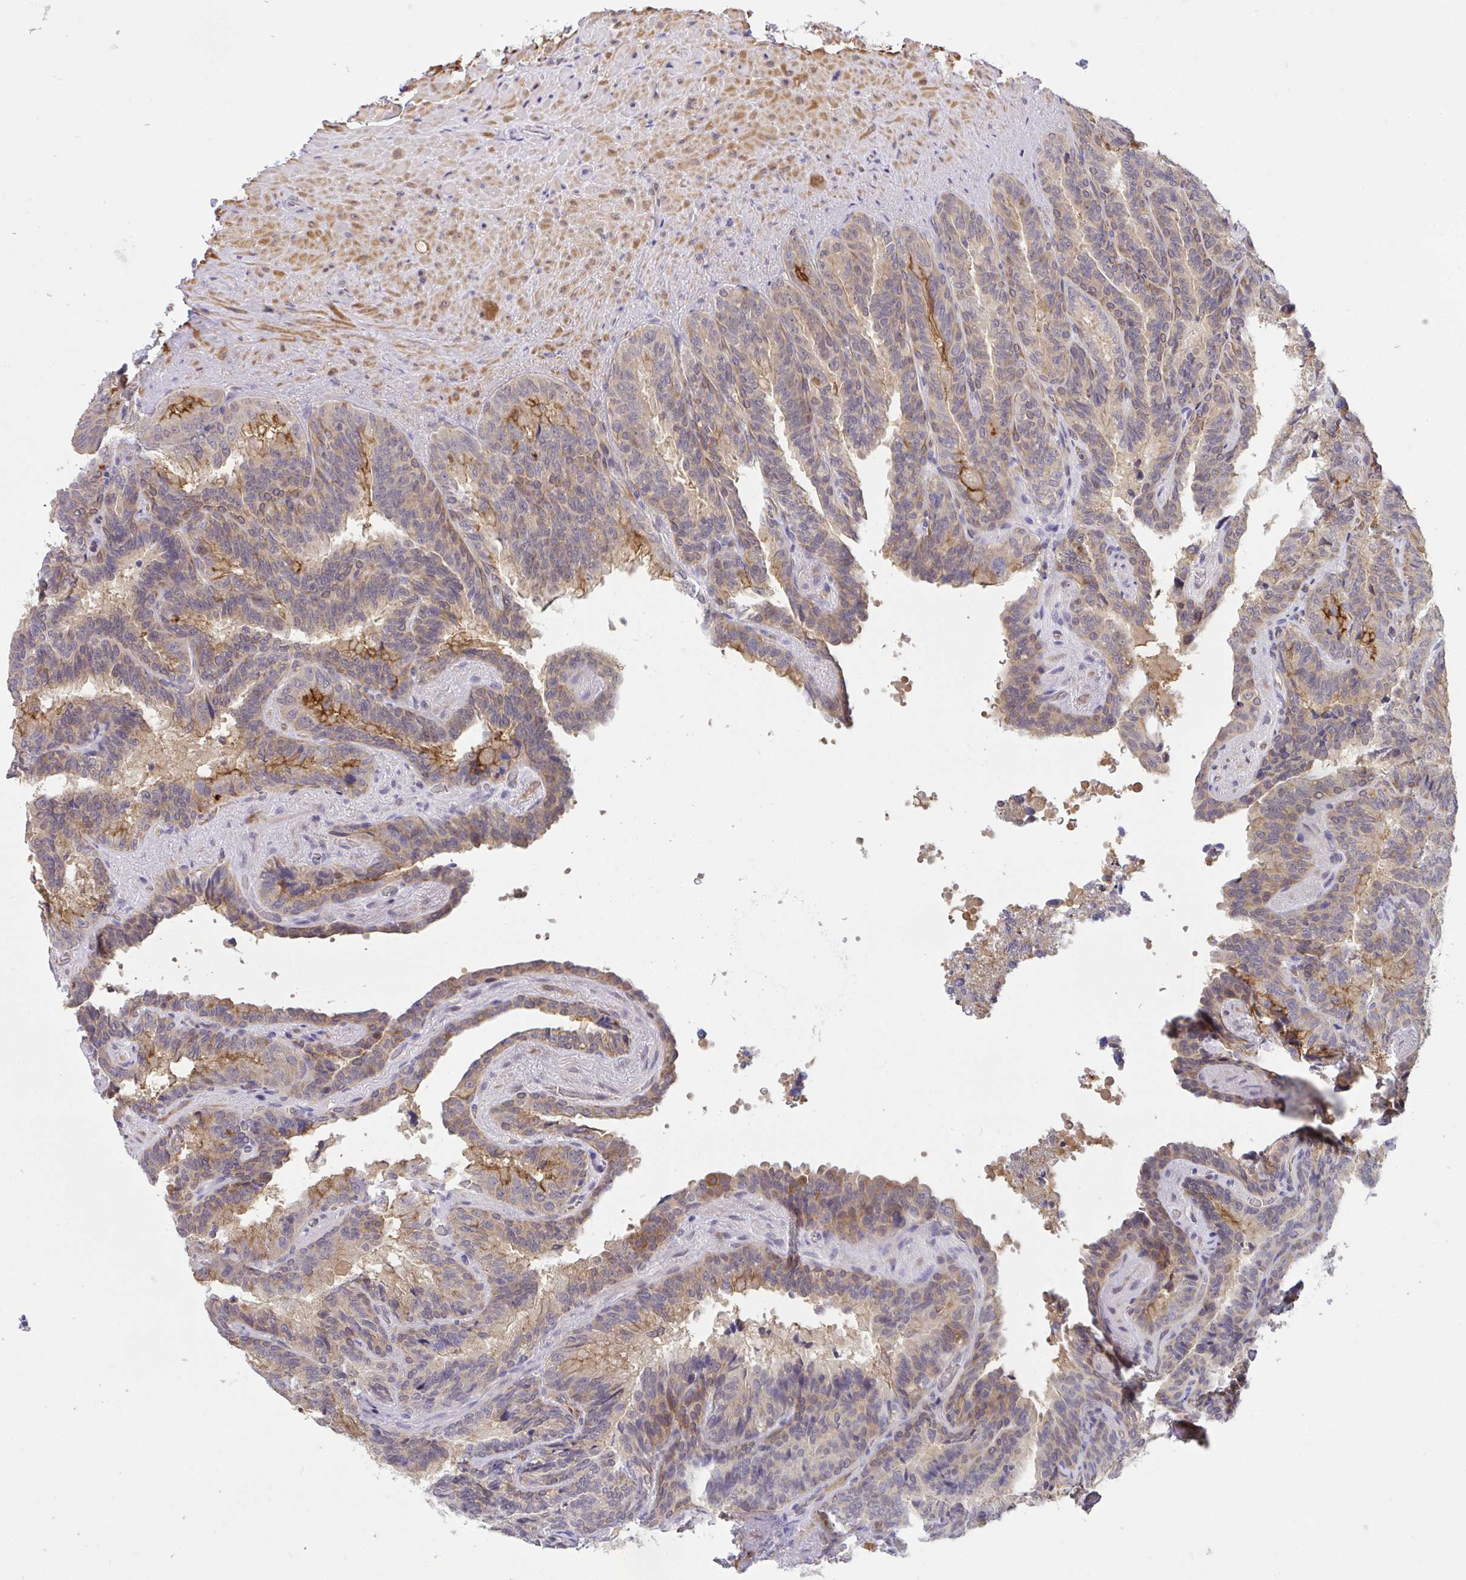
{"staining": {"intensity": "weak", "quantity": "25%-75%", "location": "cytoplasmic/membranous"}, "tissue": "seminal vesicle", "cell_type": "Glandular cells", "image_type": "normal", "snomed": [{"axis": "morphology", "description": "Normal tissue, NOS"}, {"axis": "topography", "description": "Seminal veicle"}], "caption": "A low amount of weak cytoplasmic/membranous staining is appreciated in approximately 25%-75% of glandular cells in benign seminal vesicle.", "gene": "C19orf54", "patient": {"sex": "male", "age": 60}}